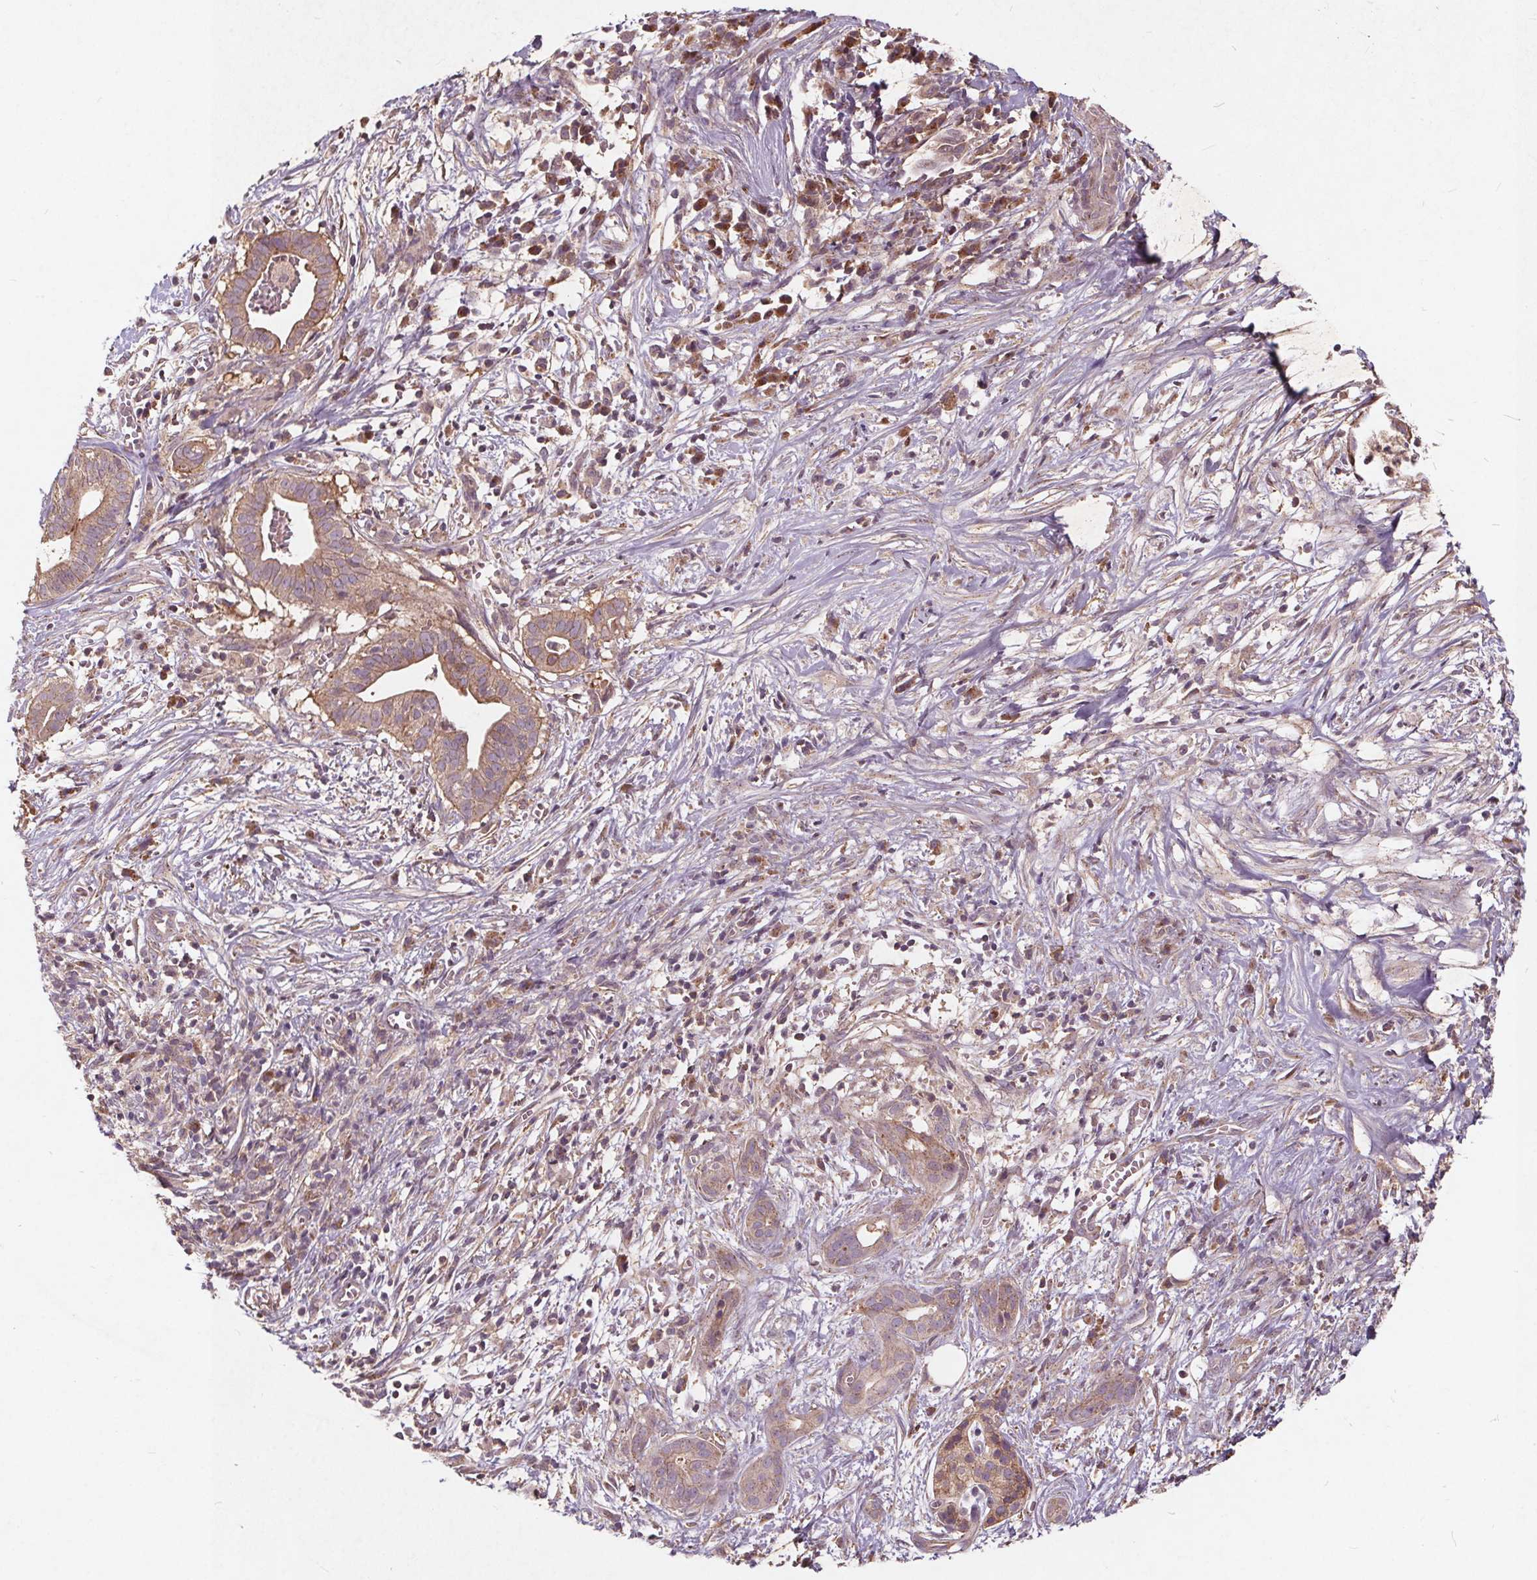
{"staining": {"intensity": "weak", "quantity": "25%-75%", "location": "cytoplasmic/membranous"}, "tissue": "pancreatic cancer", "cell_type": "Tumor cells", "image_type": "cancer", "snomed": [{"axis": "morphology", "description": "Adenocarcinoma, NOS"}, {"axis": "topography", "description": "Pancreas"}], "caption": "Pancreatic cancer (adenocarcinoma) stained for a protein (brown) reveals weak cytoplasmic/membranous positive positivity in about 25%-75% of tumor cells.", "gene": "CSNK1G2", "patient": {"sex": "male", "age": 61}}